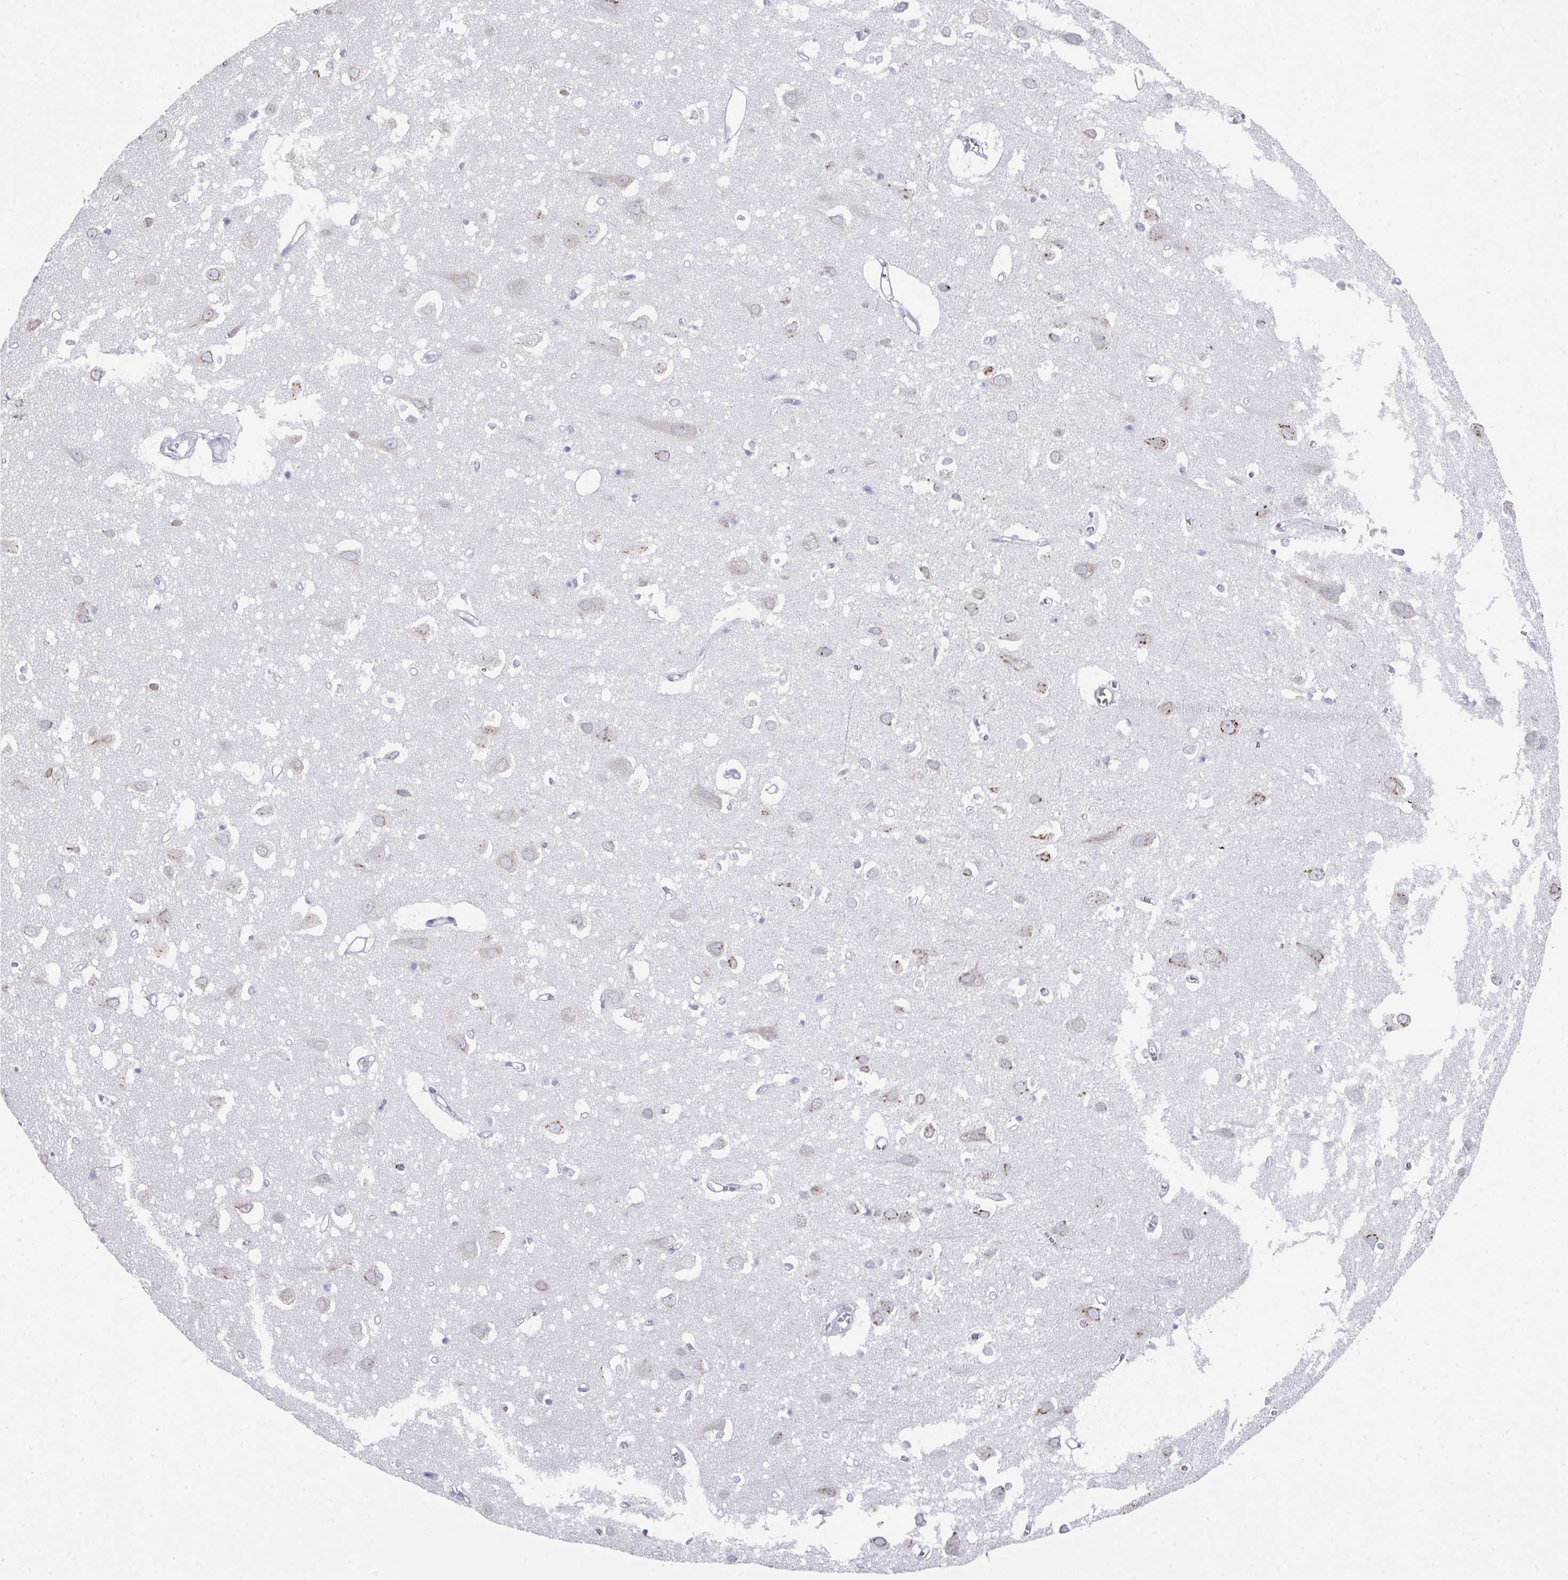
{"staining": {"intensity": "negative", "quantity": "none", "location": "none"}, "tissue": "cerebral cortex", "cell_type": "Endothelial cells", "image_type": "normal", "snomed": [{"axis": "morphology", "description": "Normal tissue, NOS"}, {"axis": "topography", "description": "Cerebral cortex"}], "caption": "A high-resolution photomicrograph shows immunohistochemistry (IHC) staining of benign cerebral cortex, which exhibits no significant staining in endothelial cells.", "gene": "VKORC1L1", "patient": {"sex": "male", "age": 70}}